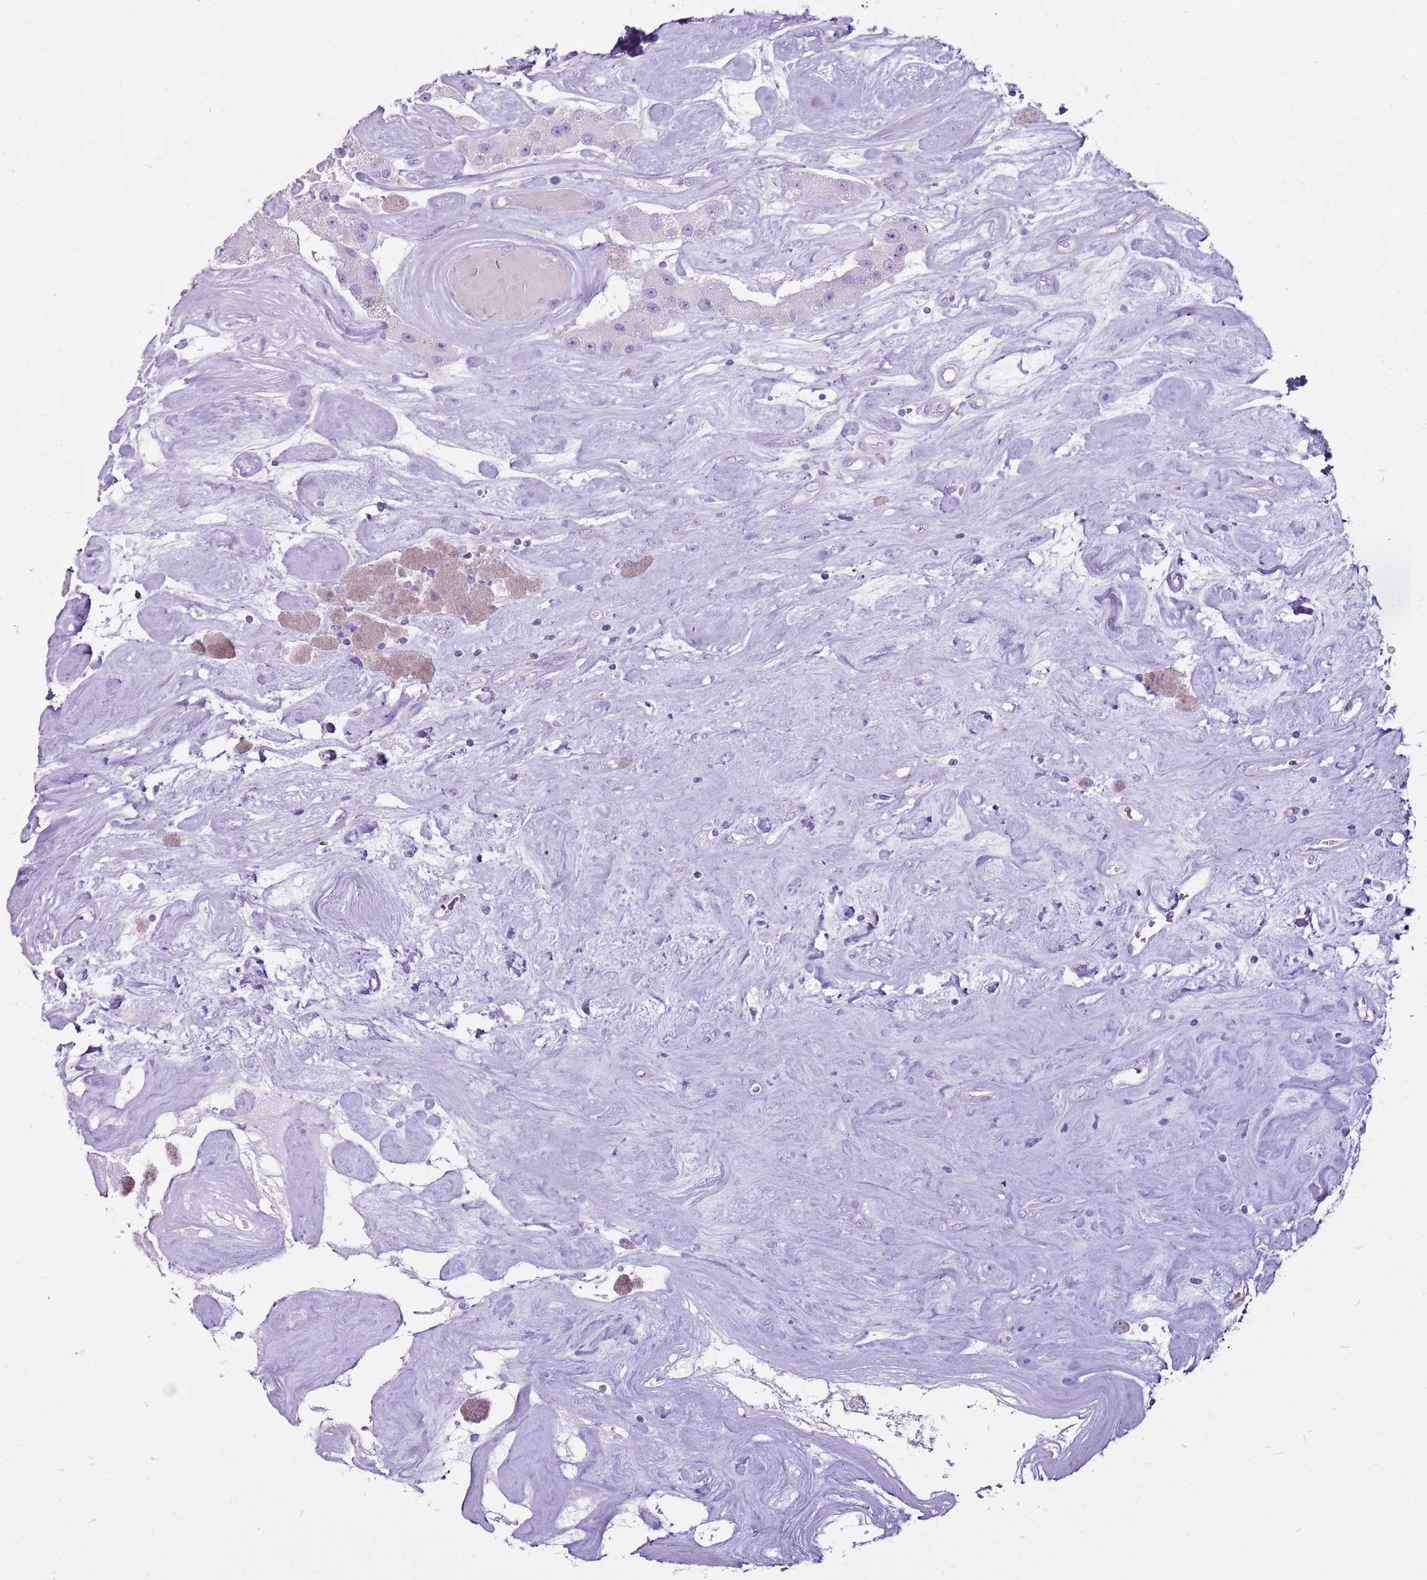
{"staining": {"intensity": "negative", "quantity": "none", "location": "none"}, "tissue": "carcinoid", "cell_type": "Tumor cells", "image_type": "cancer", "snomed": [{"axis": "morphology", "description": "Carcinoid, malignant, NOS"}, {"axis": "topography", "description": "Pancreas"}], "caption": "An image of human carcinoid is negative for staining in tumor cells.", "gene": "CNFN", "patient": {"sex": "male", "age": 41}}